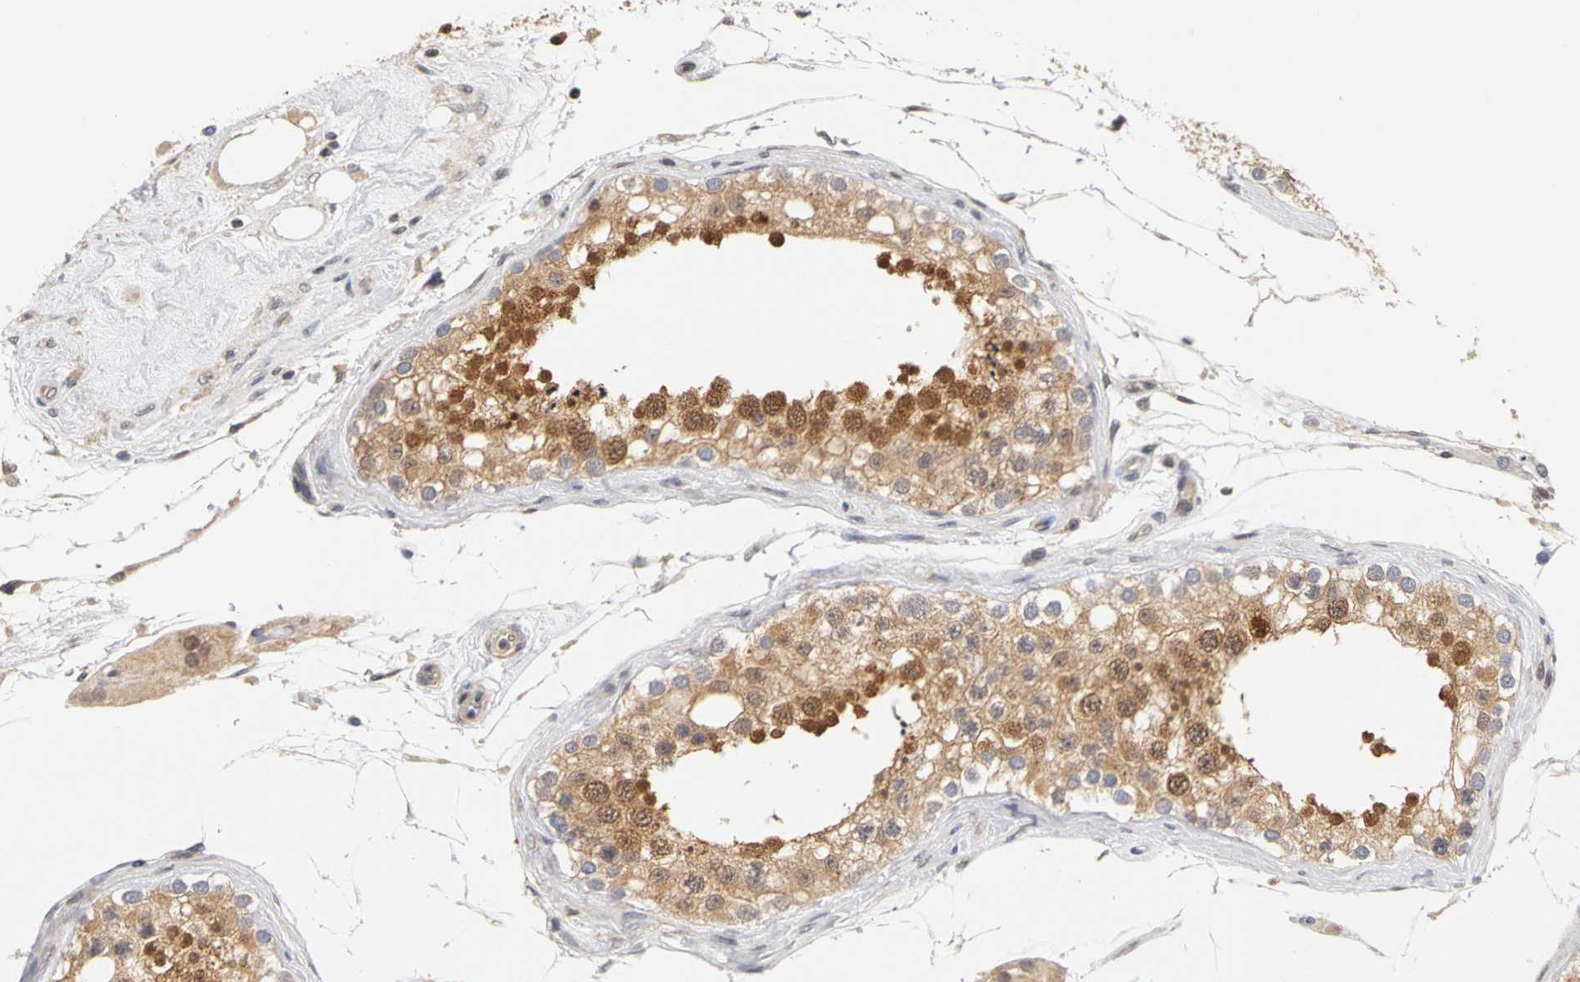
{"staining": {"intensity": "strong", "quantity": ">75%", "location": "cytoplasmic/membranous,nuclear"}, "tissue": "testis", "cell_type": "Cells in seminiferous ducts", "image_type": "normal", "snomed": [{"axis": "morphology", "description": "Normal tissue, NOS"}, {"axis": "topography", "description": "Testis"}], "caption": "Testis stained for a protein displays strong cytoplasmic/membranous,nuclear positivity in cells in seminiferous ducts. The staining was performed using DAB to visualize the protein expression in brown, while the nuclei were stained in blue with hematoxylin (Magnification: 20x).", "gene": "UBE2M", "patient": {"sex": "male", "age": 68}}